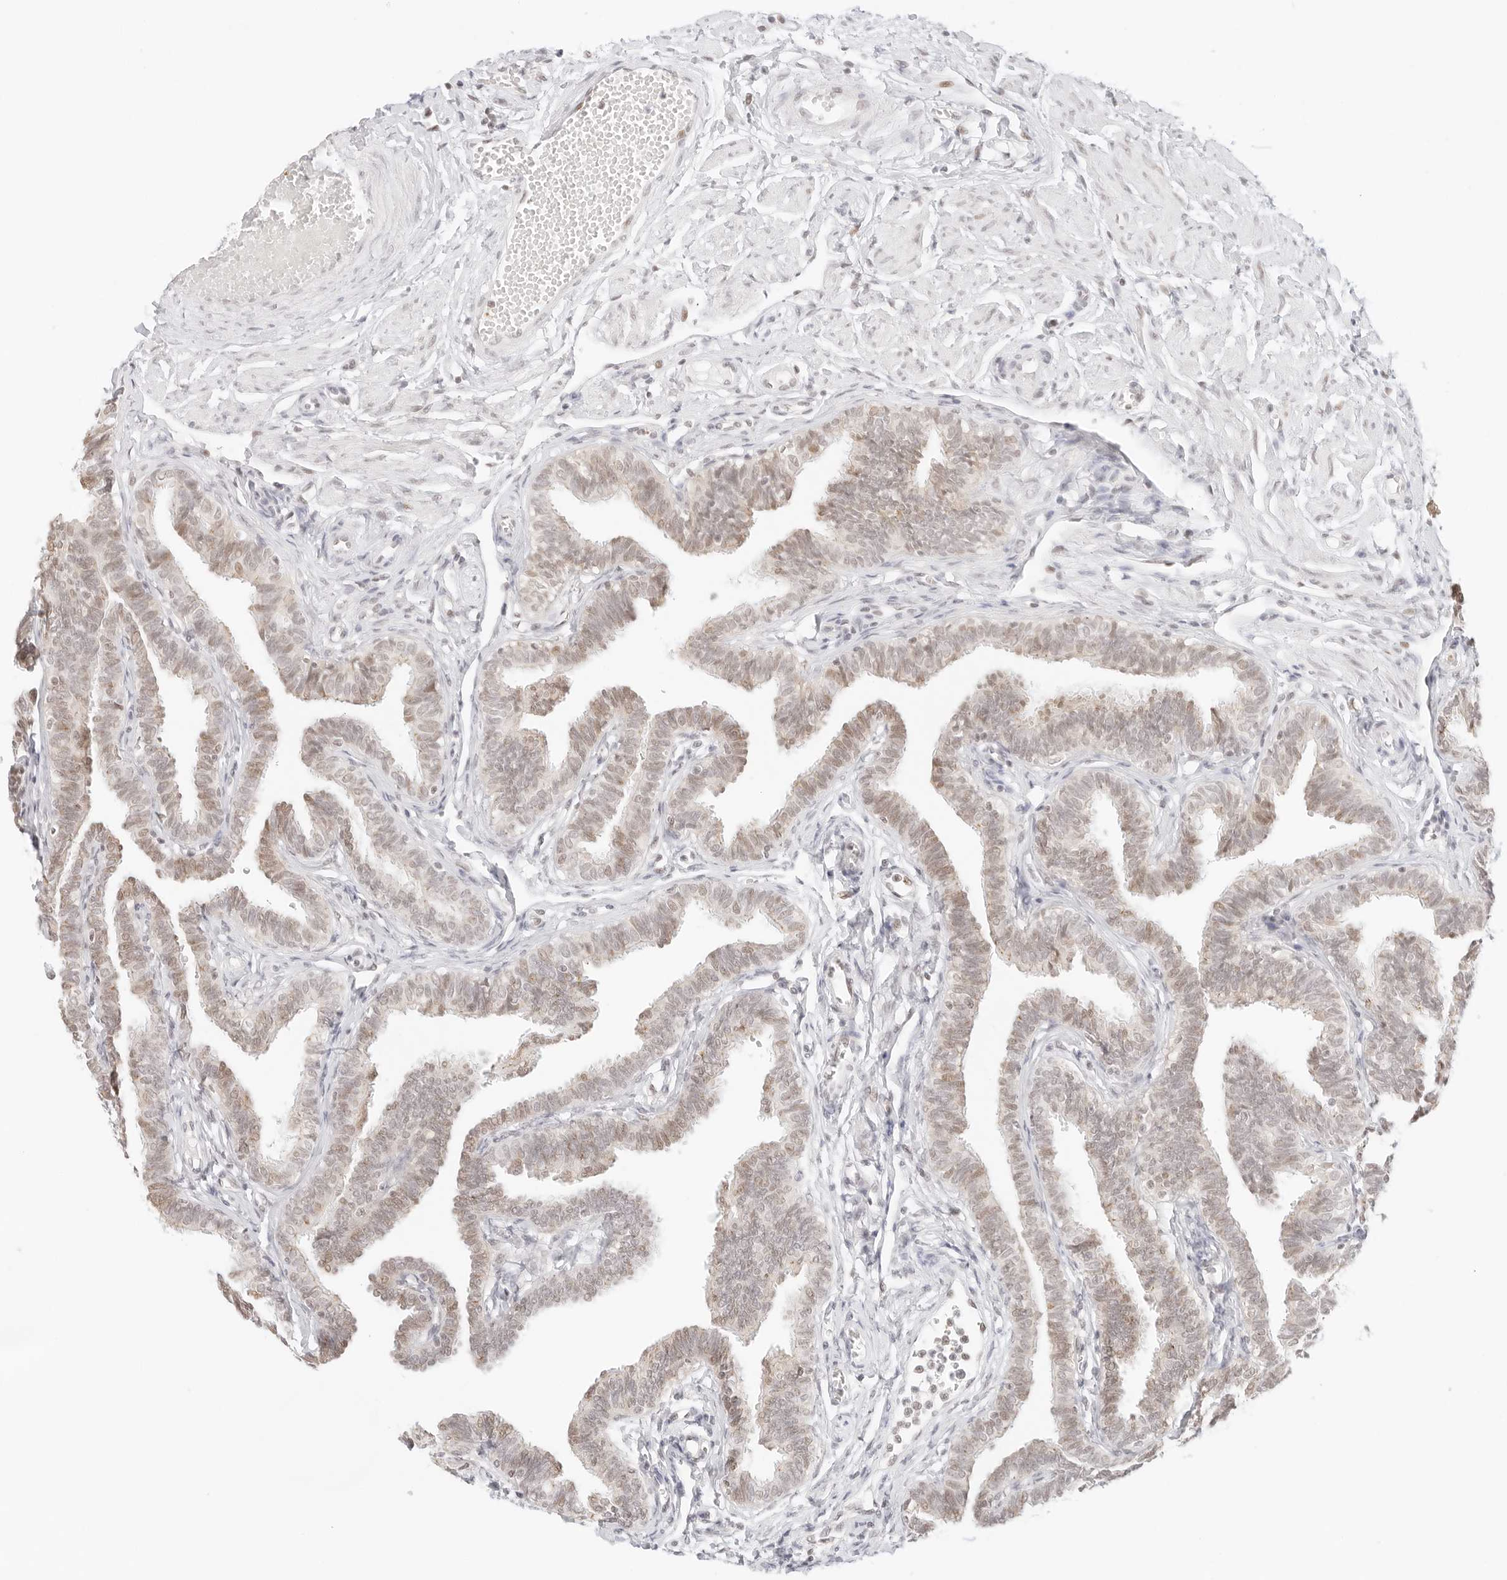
{"staining": {"intensity": "weak", "quantity": "25%-75%", "location": "nuclear"}, "tissue": "fallopian tube", "cell_type": "Glandular cells", "image_type": "normal", "snomed": [{"axis": "morphology", "description": "Normal tissue, NOS"}, {"axis": "topography", "description": "Fallopian tube"}, {"axis": "topography", "description": "Ovary"}], "caption": "Weak nuclear expression is identified in approximately 25%-75% of glandular cells in benign fallopian tube.", "gene": "GNAS", "patient": {"sex": "female", "age": 23}}